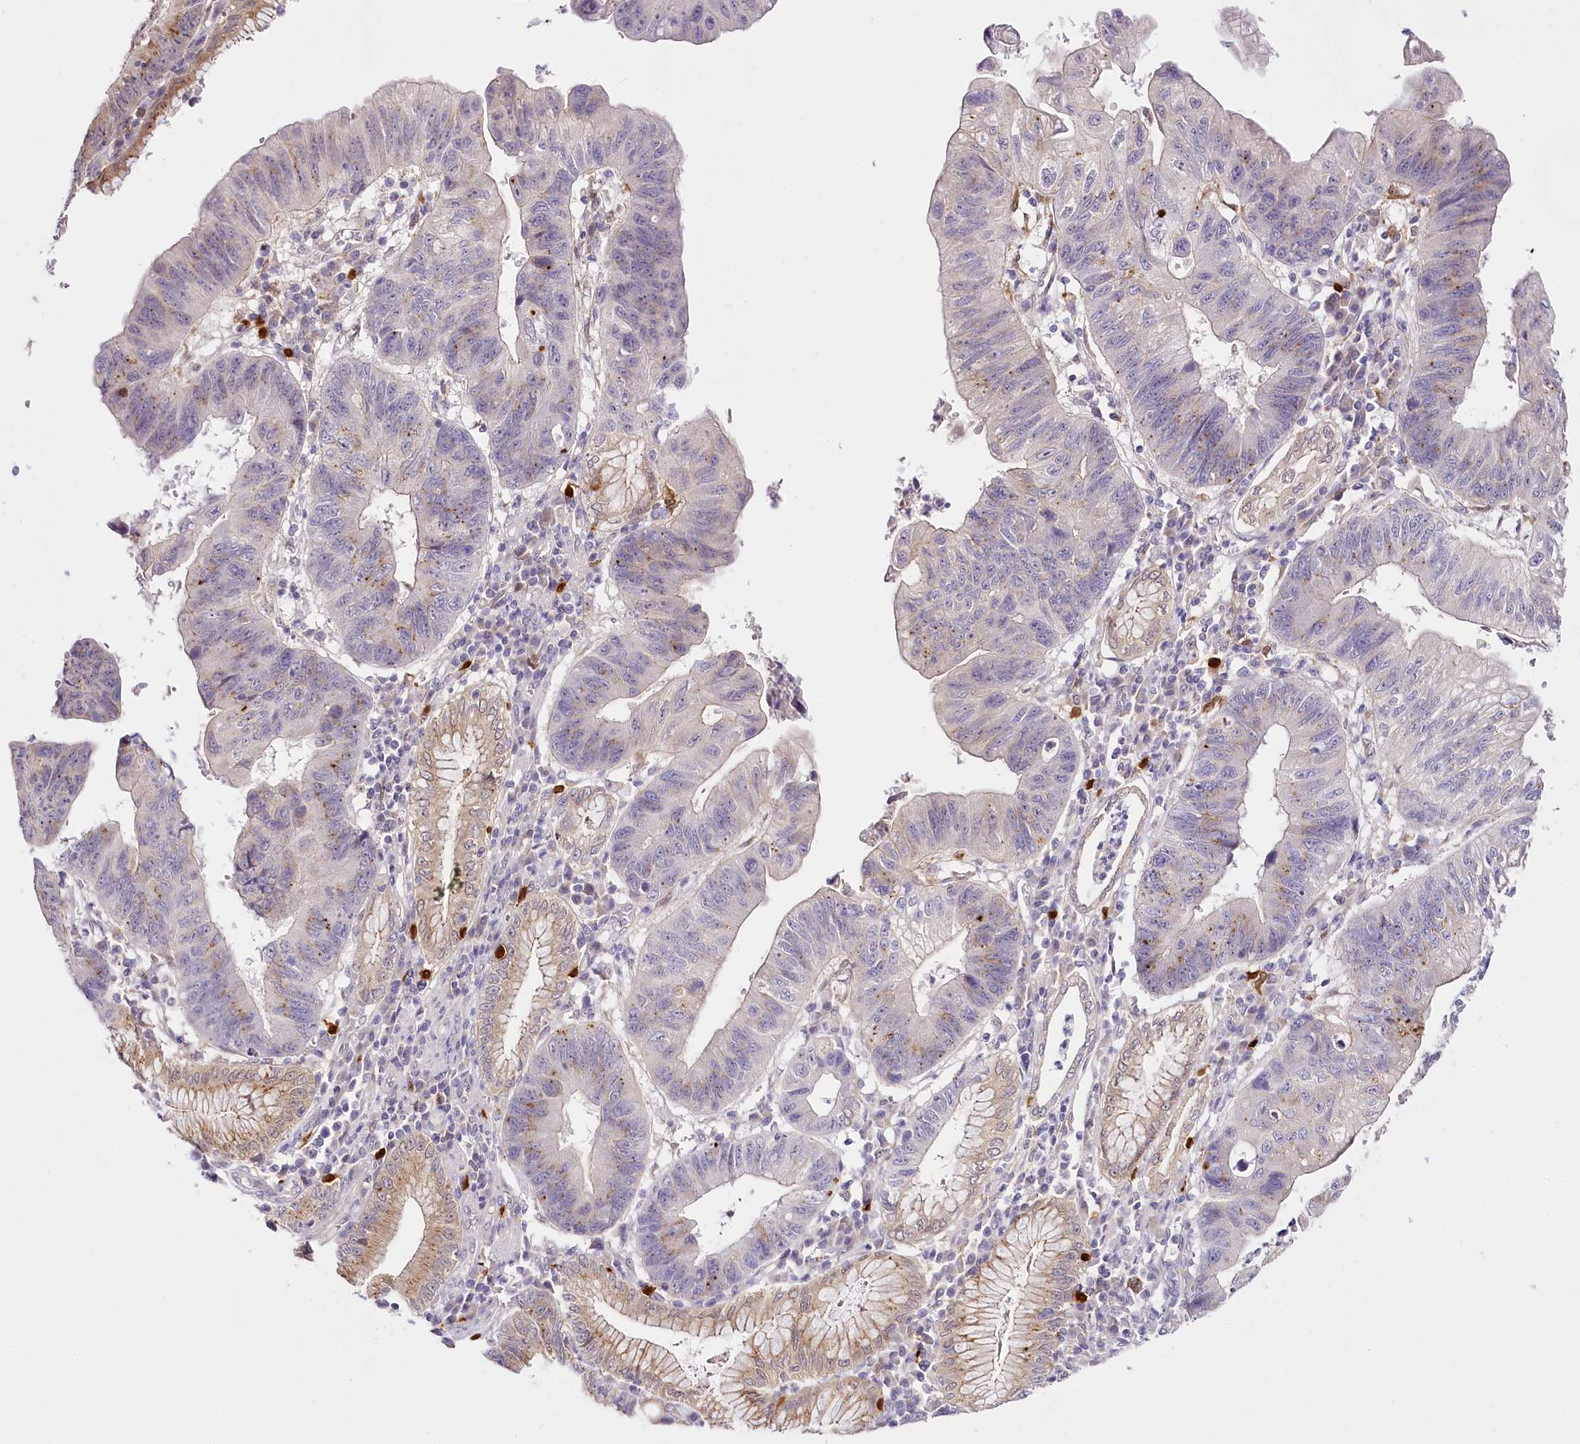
{"staining": {"intensity": "moderate", "quantity": "25%-75%", "location": "cytoplasmic/membranous"}, "tissue": "stomach cancer", "cell_type": "Tumor cells", "image_type": "cancer", "snomed": [{"axis": "morphology", "description": "Adenocarcinoma, NOS"}, {"axis": "topography", "description": "Stomach"}], "caption": "DAB (3,3'-diaminobenzidine) immunohistochemical staining of stomach adenocarcinoma exhibits moderate cytoplasmic/membranous protein positivity in about 25%-75% of tumor cells.", "gene": "VWA5A", "patient": {"sex": "male", "age": 59}}